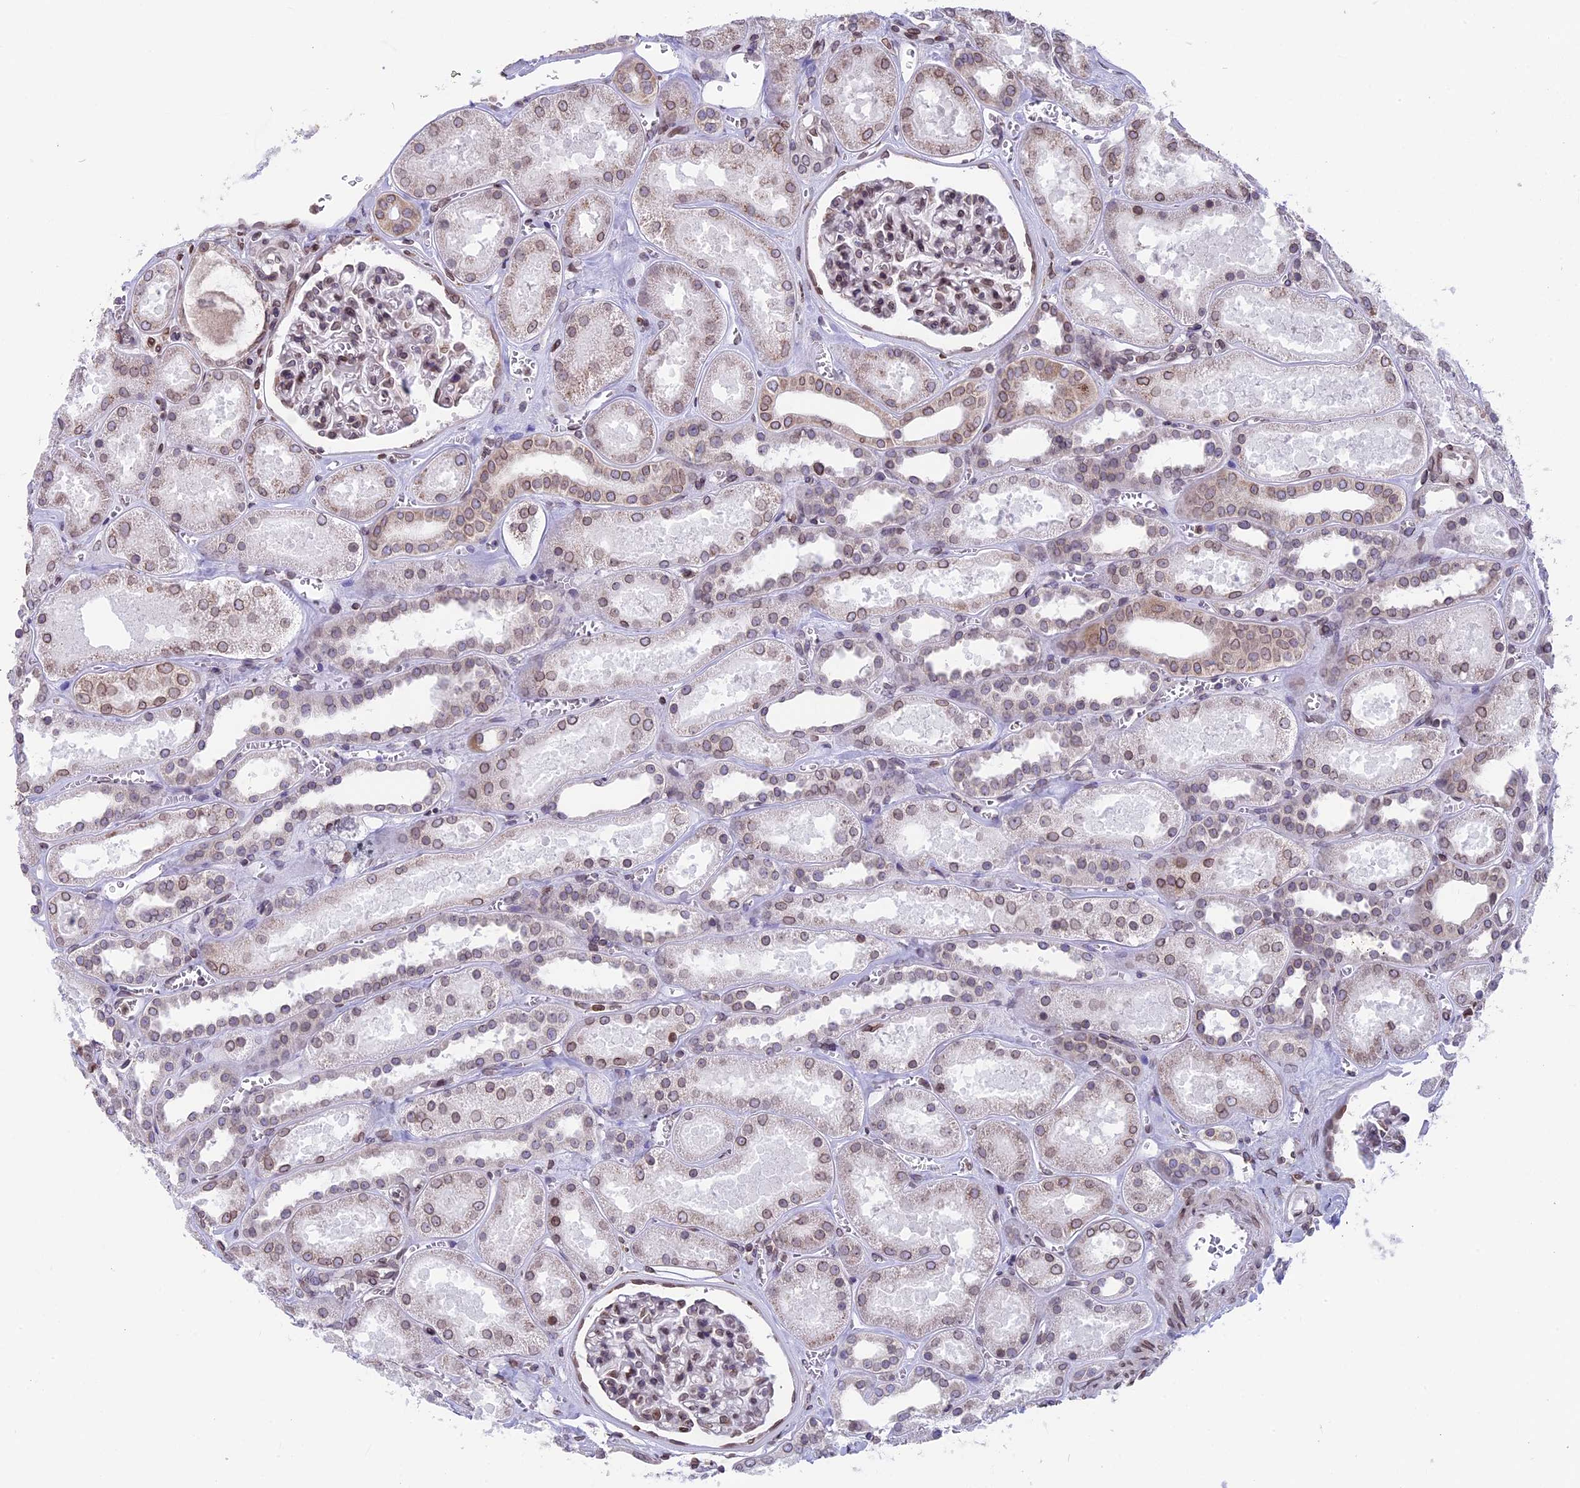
{"staining": {"intensity": "moderate", "quantity": "<25%", "location": "cytoplasmic/membranous,nuclear"}, "tissue": "kidney", "cell_type": "Cells in glomeruli", "image_type": "normal", "snomed": [{"axis": "morphology", "description": "Normal tissue, NOS"}, {"axis": "morphology", "description": "Adenocarcinoma, NOS"}, {"axis": "topography", "description": "Kidney"}], "caption": "The image shows staining of benign kidney, revealing moderate cytoplasmic/membranous,nuclear protein expression (brown color) within cells in glomeruli.", "gene": "PTCHD4", "patient": {"sex": "female", "age": 68}}